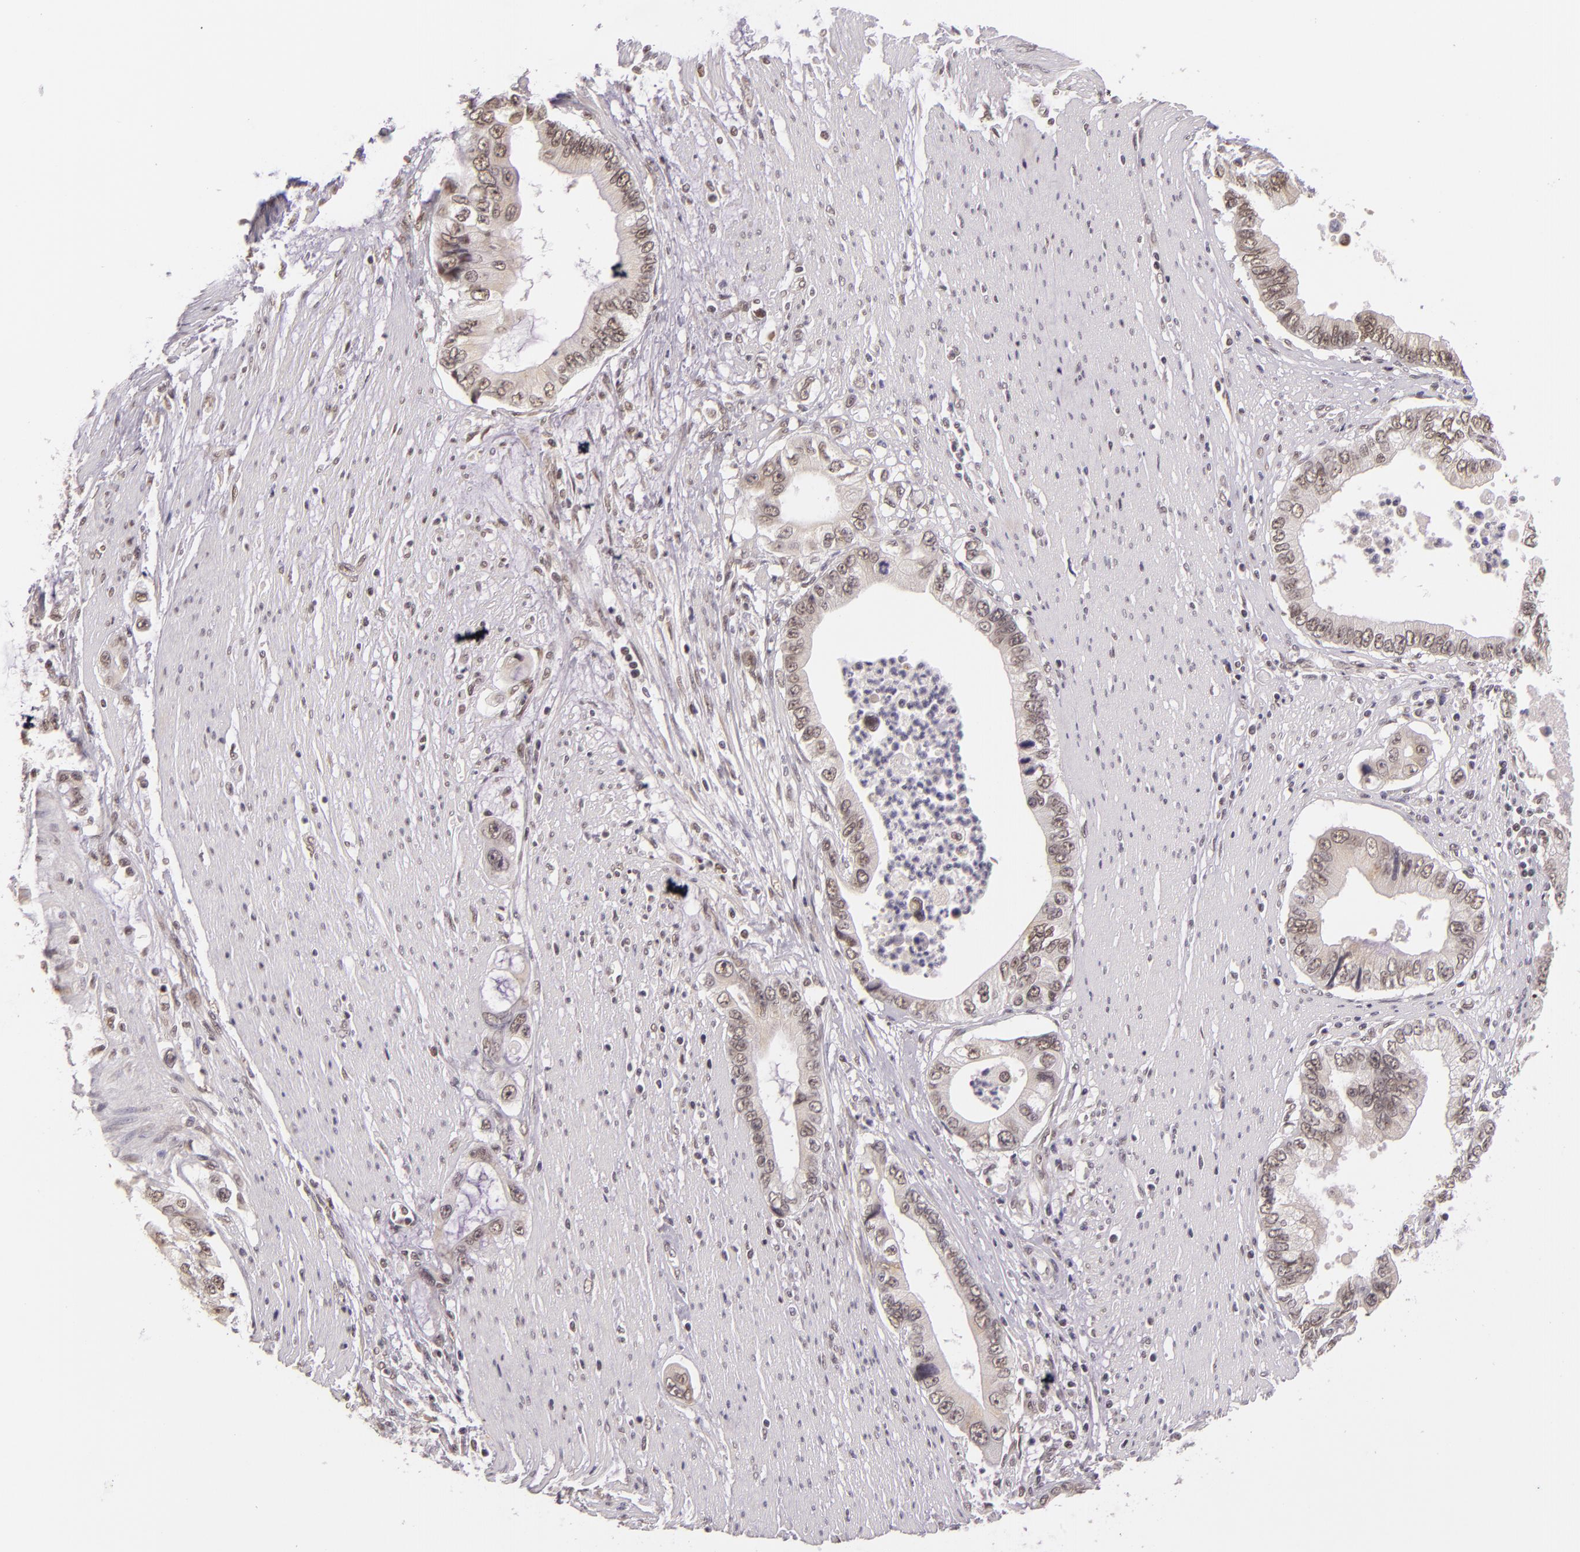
{"staining": {"intensity": "weak", "quantity": "25%-75%", "location": "nuclear"}, "tissue": "pancreatic cancer", "cell_type": "Tumor cells", "image_type": "cancer", "snomed": [{"axis": "morphology", "description": "Adenocarcinoma, NOS"}, {"axis": "topography", "description": "Pancreas"}, {"axis": "topography", "description": "Stomach, upper"}], "caption": "The image reveals a brown stain indicating the presence of a protein in the nuclear of tumor cells in pancreatic adenocarcinoma. (Brightfield microscopy of DAB IHC at high magnification).", "gene": "ALX1", "patient": {"sex": "male", "age": 77}}